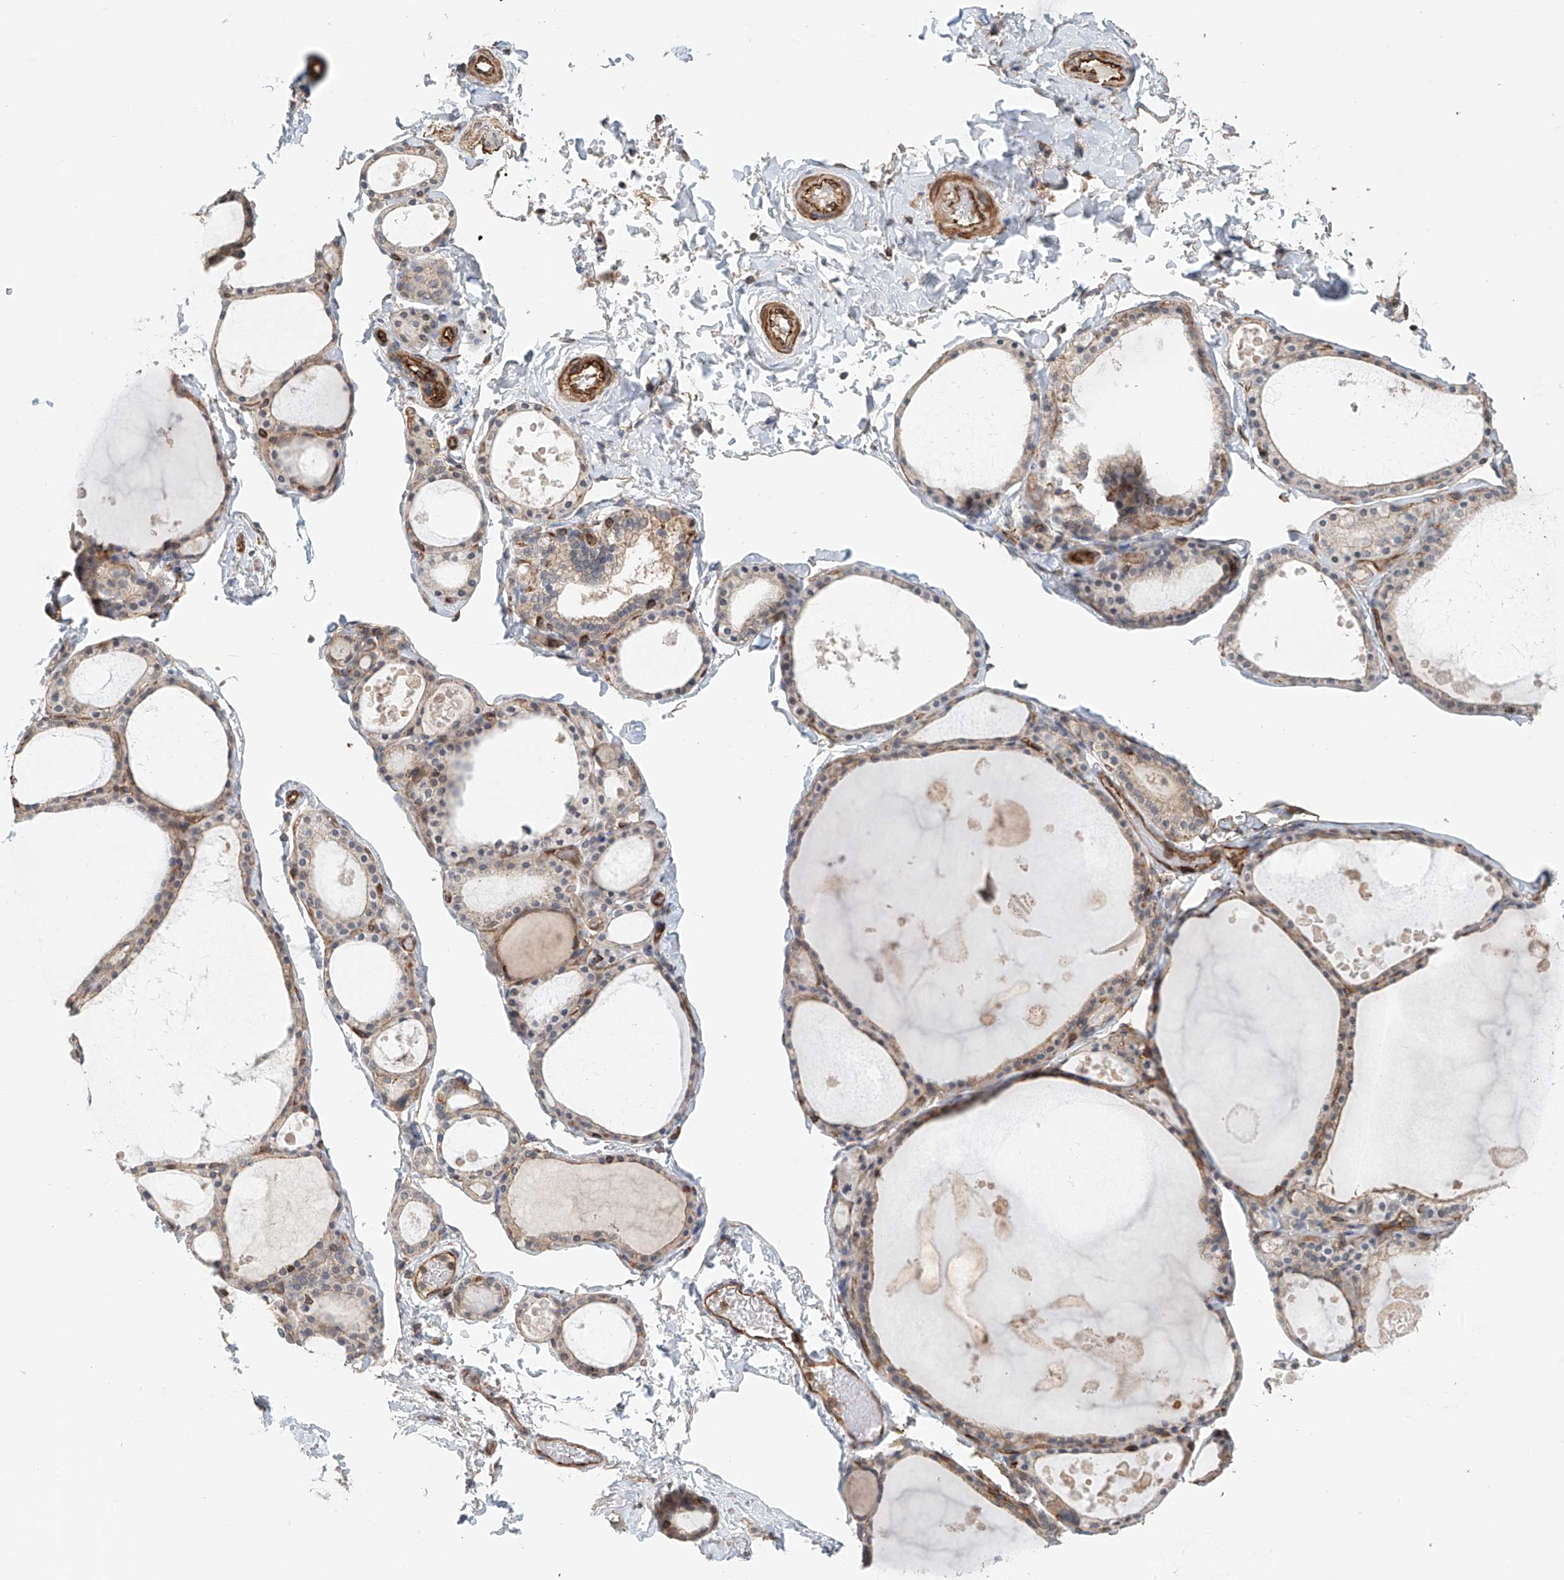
{"staining": {"intensity": "weak", "quantity": "25%-75%", "location": "cytoplasmic/membranous"}, "tissue": "thyroid gland", "cell_type": "Glandular cells", "image_type": "normal", "snomed": [{"axis": "morphology", "description": "Normal tissue, NOS"}, {"axis": "topography", "description": "Thyroid gland"}], "caption": "This histopathology image shows normal thyroid gland stained with immunohistochemistry to label a protein in brown. The cytoplasmic/membranous of glandular cells show weak positivity for the protein. Nuclei are counter-stained blue.", "gene": "FRYL", "patient": {"sex": "male", "age": 56}}